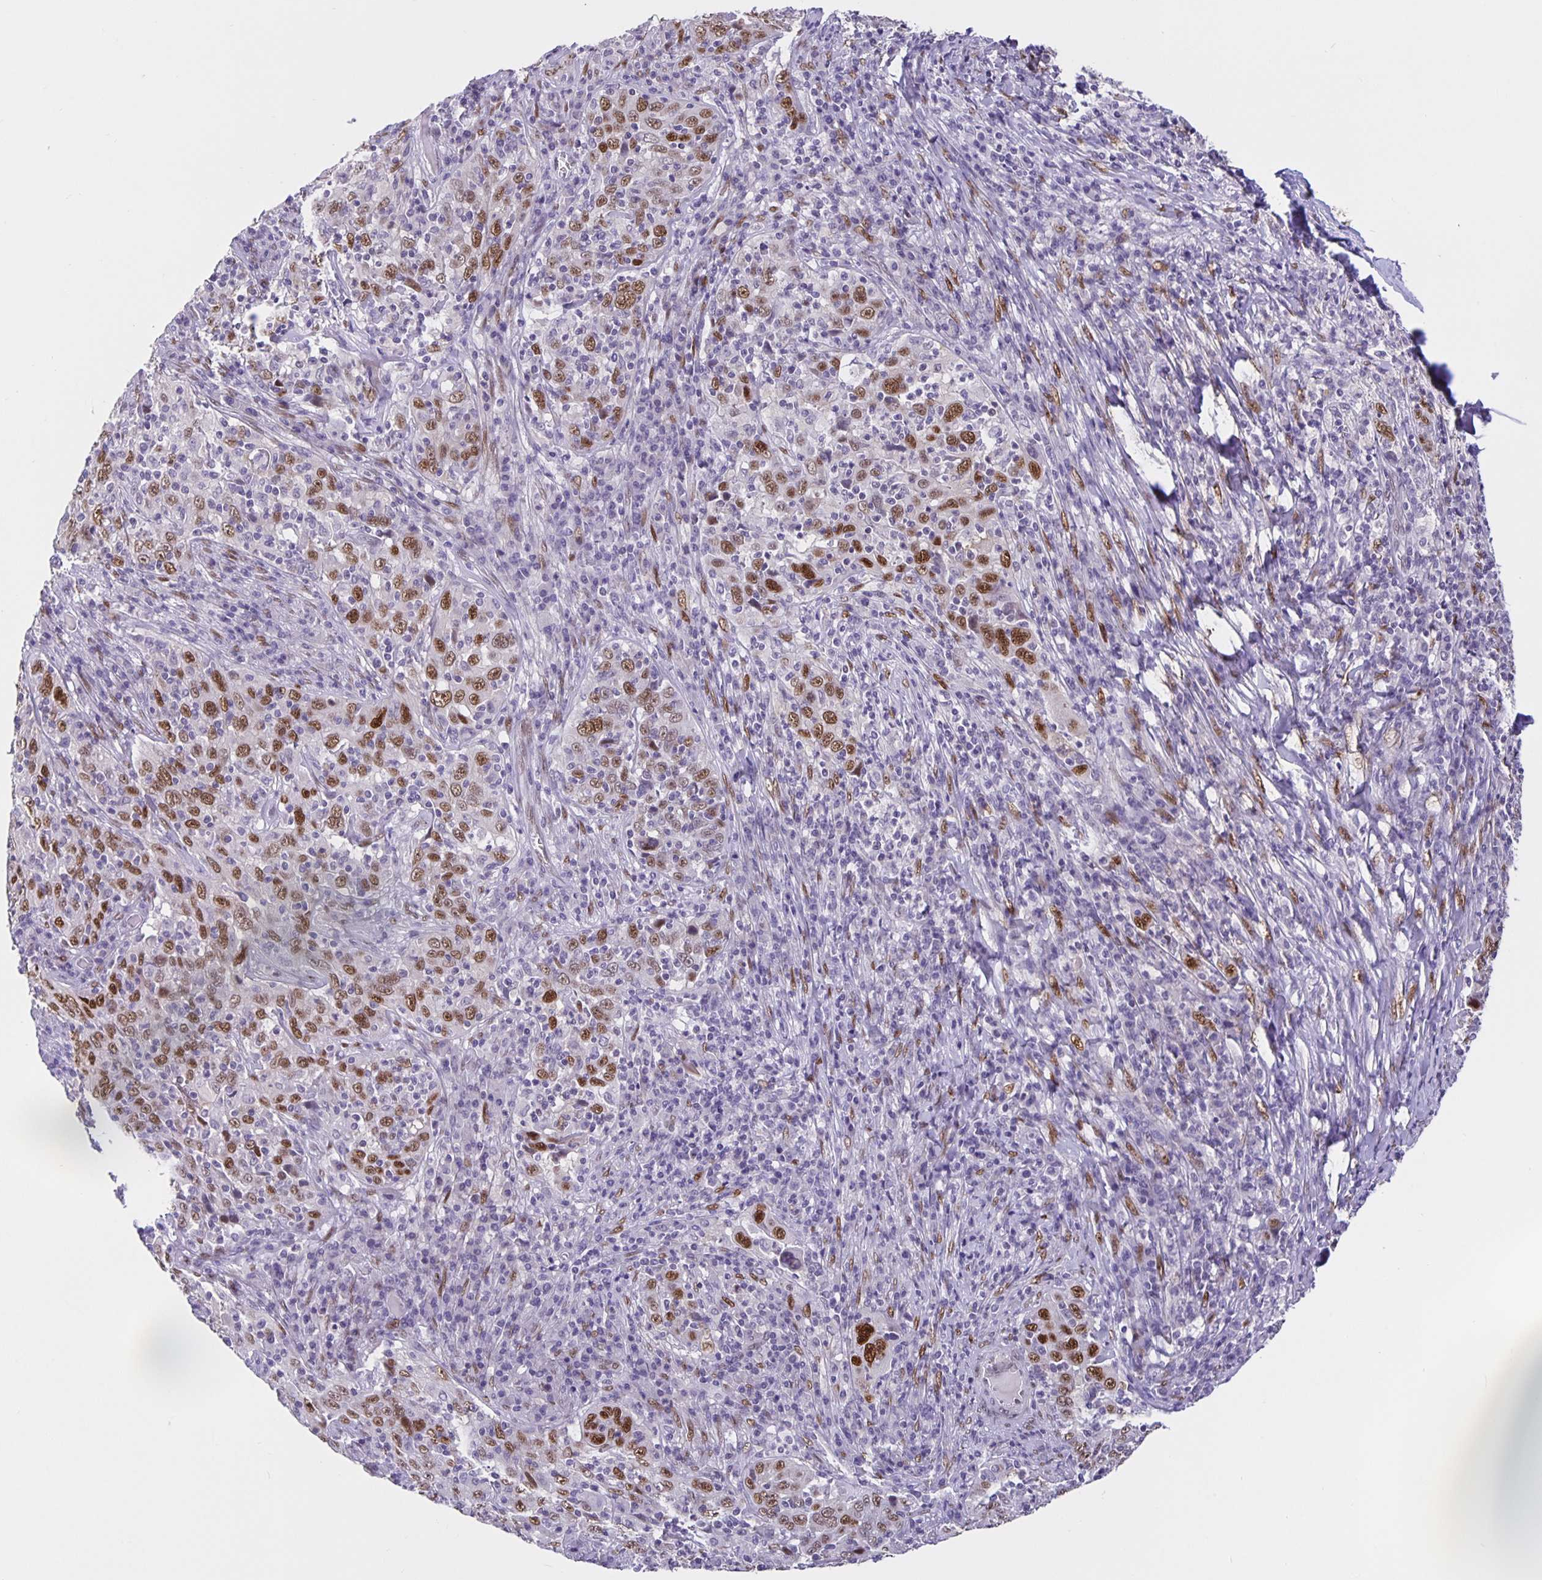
{"staining": {"intensity": "moderate", "quantity": "25%-75%", "location": "nuclear"}, "tissue": "cervical cancer", "cell_type": "Tumor cells", "image_type": "cancer", "snomed": [{"axis": "morphology", "description": "Squamous cell carcinoma, NOS"}, {"axis": "topography", "description": "Cervix"}], "caption": "About 25%-75% of tumor cells in human cervical cancer (squamous cell carcinoma) reveal moderate nuclear protein staining as visualized by brown immunohistochemical staining.", "gene": "FOSL2", "patient": {"sex": "female", "age": 46}}